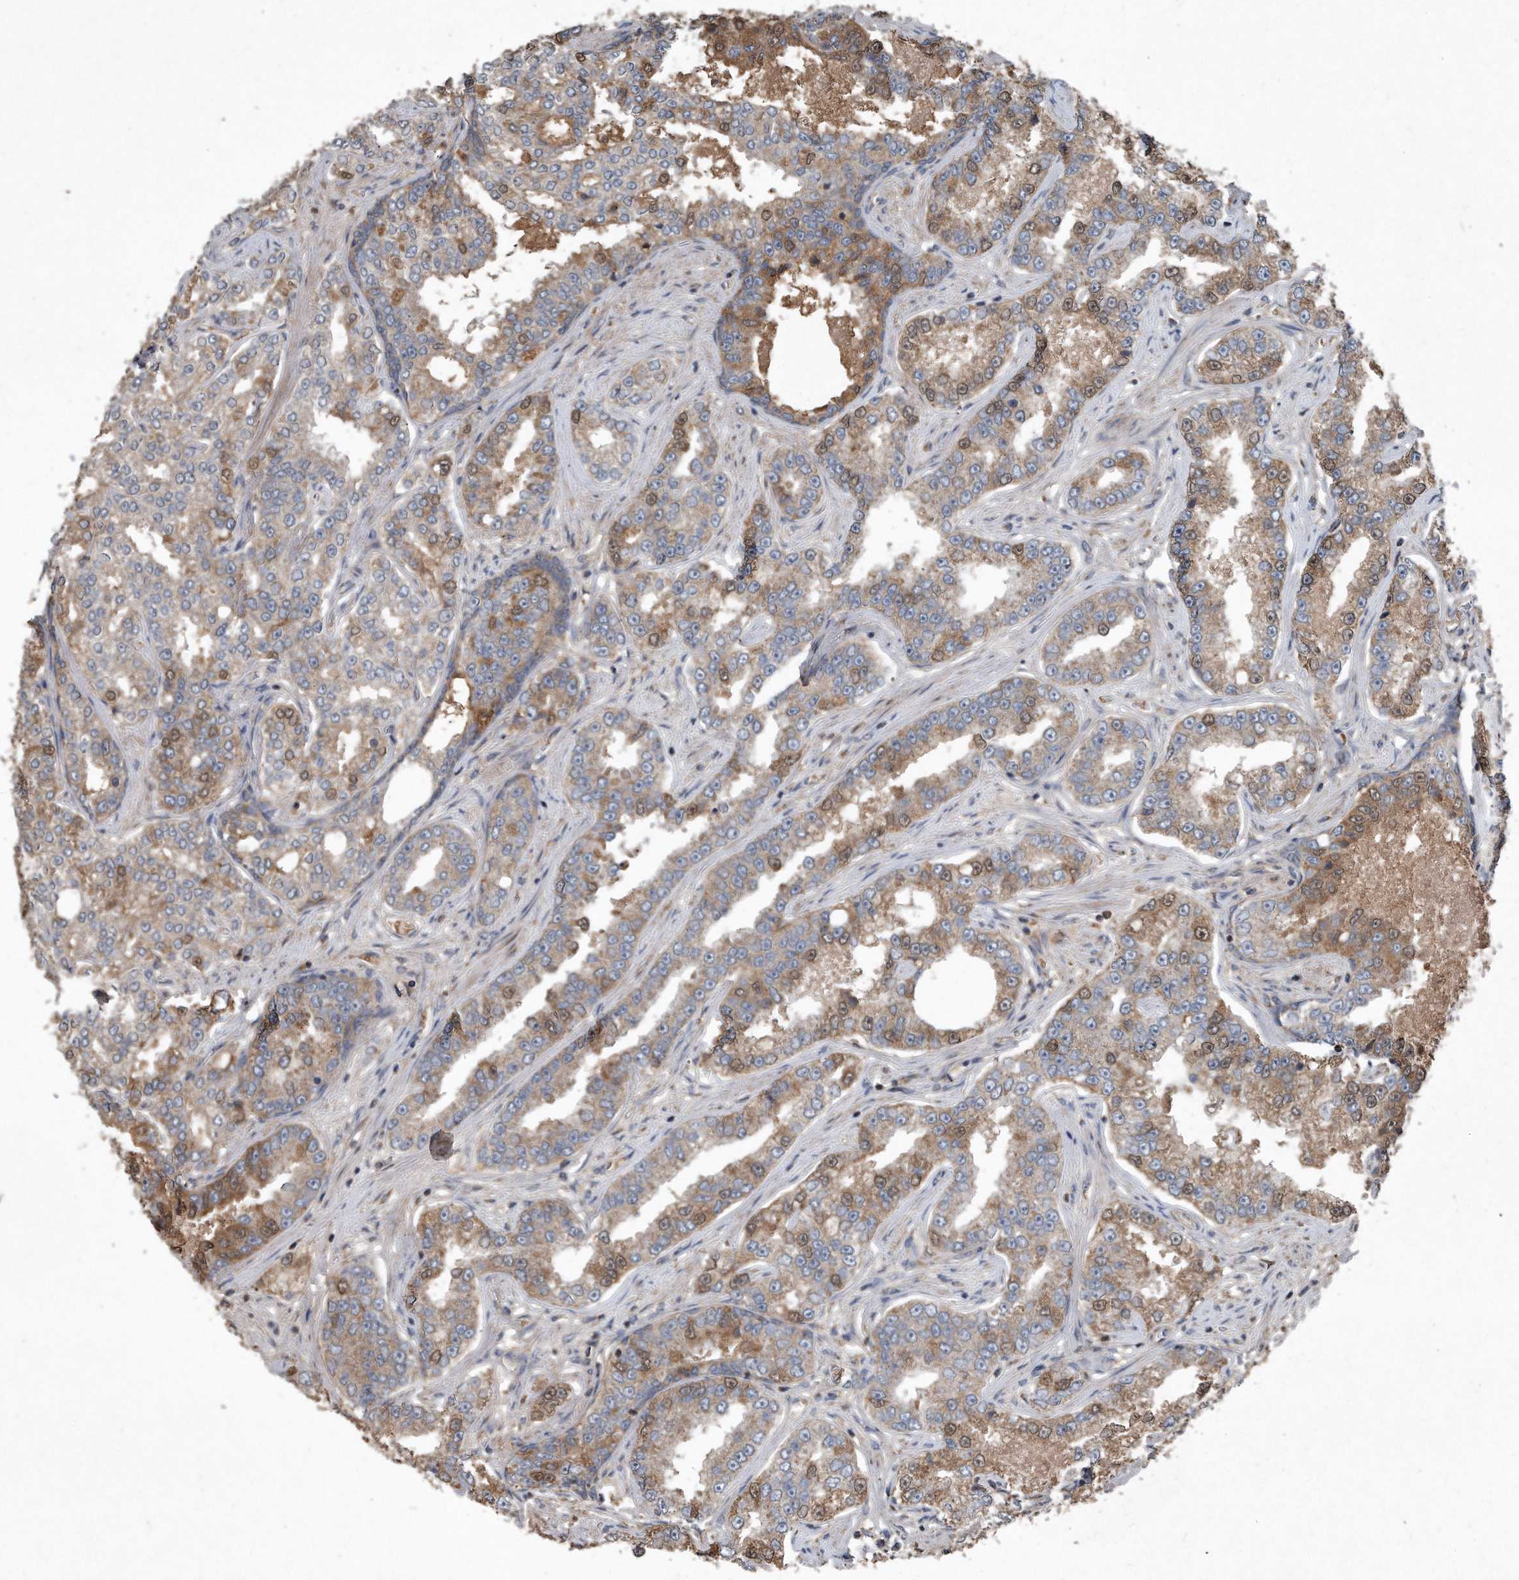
{"staining": {"intensity": "moderate", "quantity": "25%-75%", "location": "cytoplasmic/membranous,nuclear"}, "tissue": "prostate cancer", "cell_type": "Tumor cells", "image_type": "cancer", "snomed": [{"axis": "morphology", "description": "Normal tissue, NOS"}, {"axis": "morphology", "description": "Adenocarcinoma, High grade"}, {"axis": "topography", "description": "Prostate"}], "caption": "Prostate cancer was stained to show a protein in brown. There is medium levels of moderate cytoplasmic/membranous and nuclear positivity in about 25%-75% of tumor cells.", "gene": "SDHA", "patient": {"sex": "male", "age": 83}}